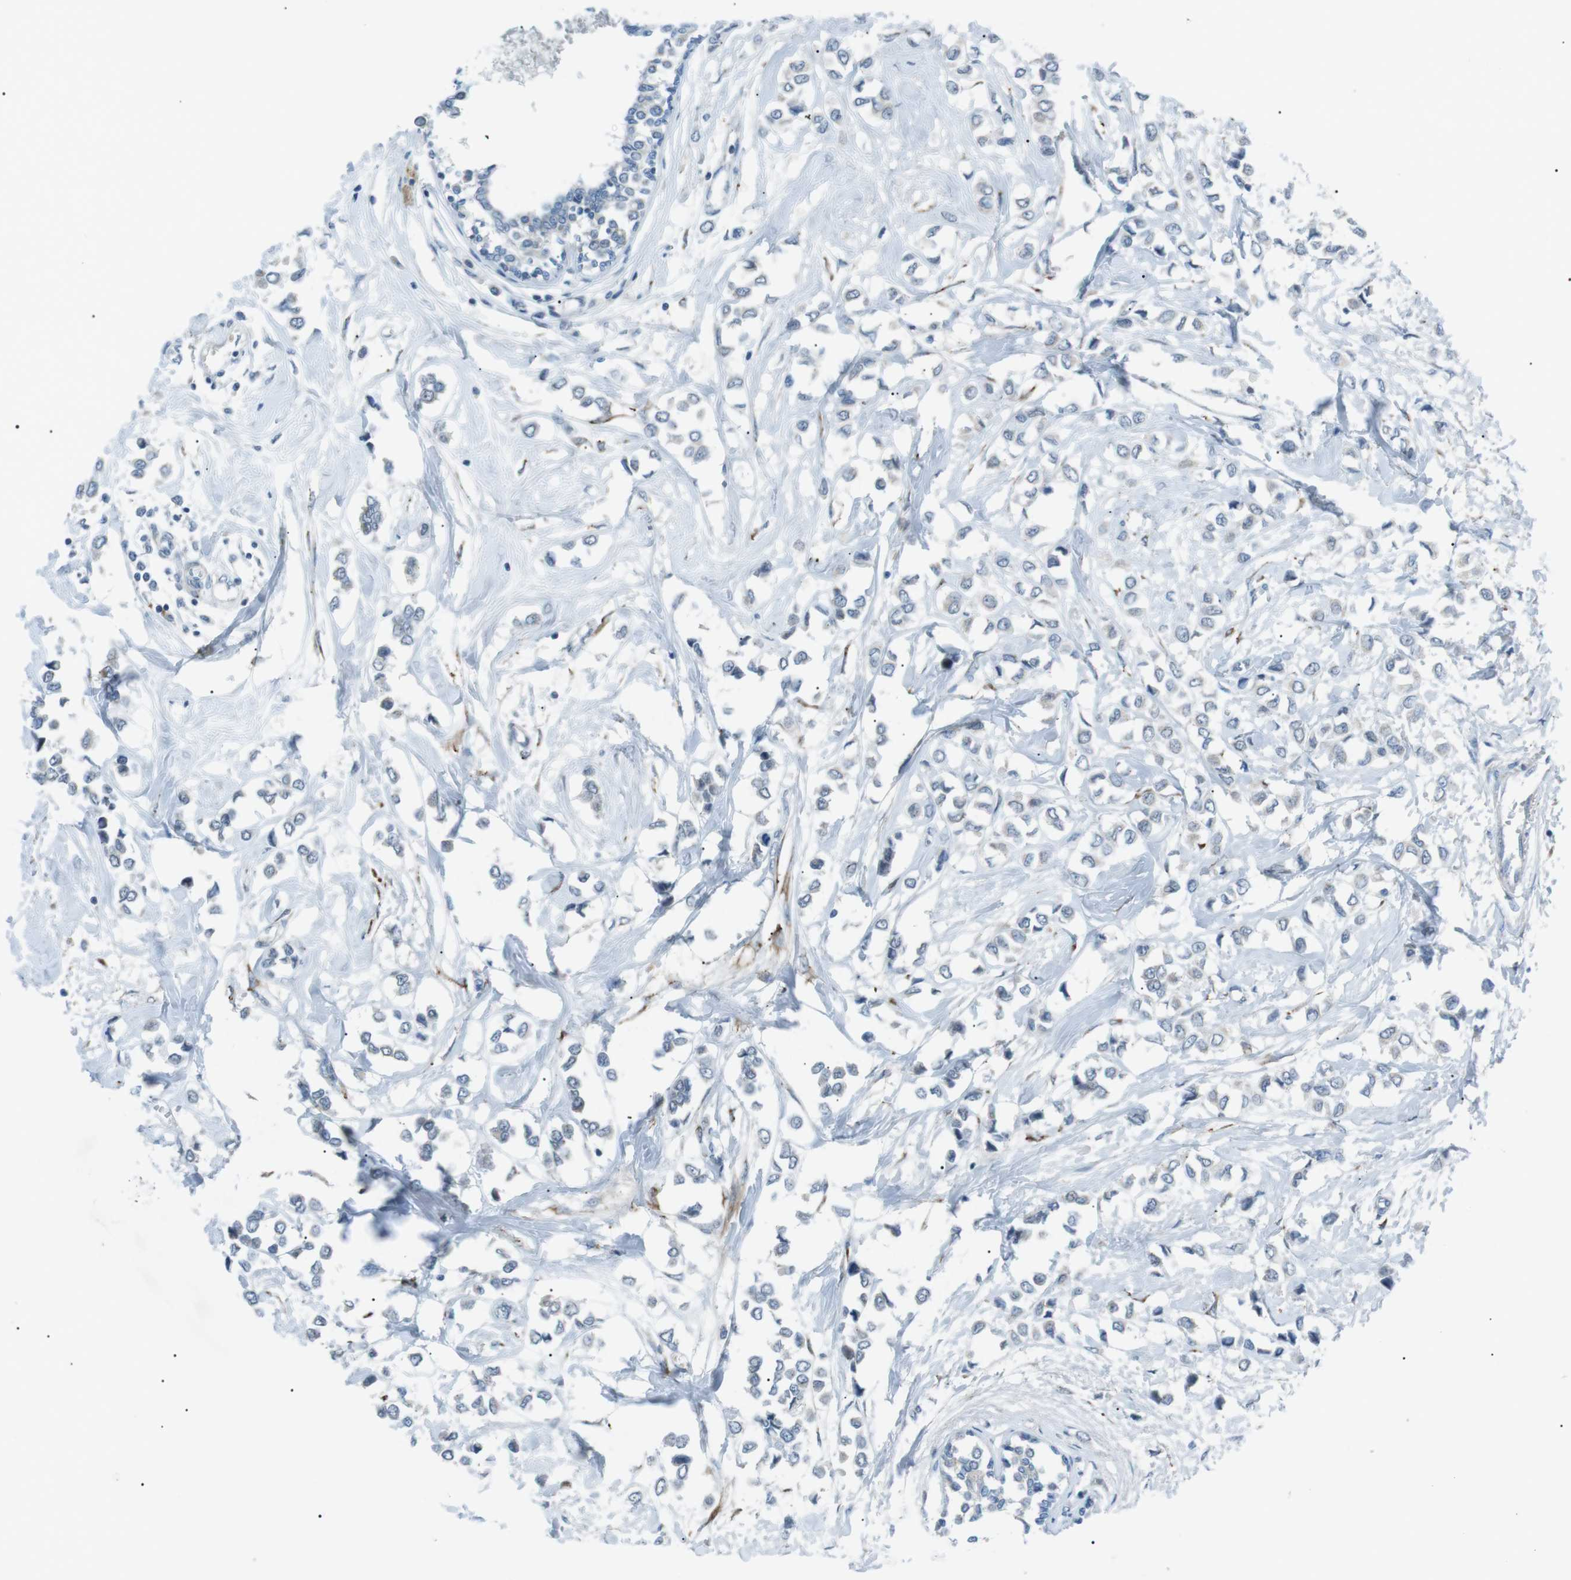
{"staining": {"intensity": "negative", "quantity": "none", "location": "none"}, "tissue": "breast cancer", "cell_type": "Tumor cells", "image_type": "cancer", "snomed": [{"axis": "morphology", "description": "Lobular carcinoma"}, {"axis": "topography", "description": "Breast"}], "caption": "The micrograph displays no significant positivity in tumor cells of lobular carcinoma (breast).", "gene": "ARID5B", "patient": {"sex": "female", "age": 51}}